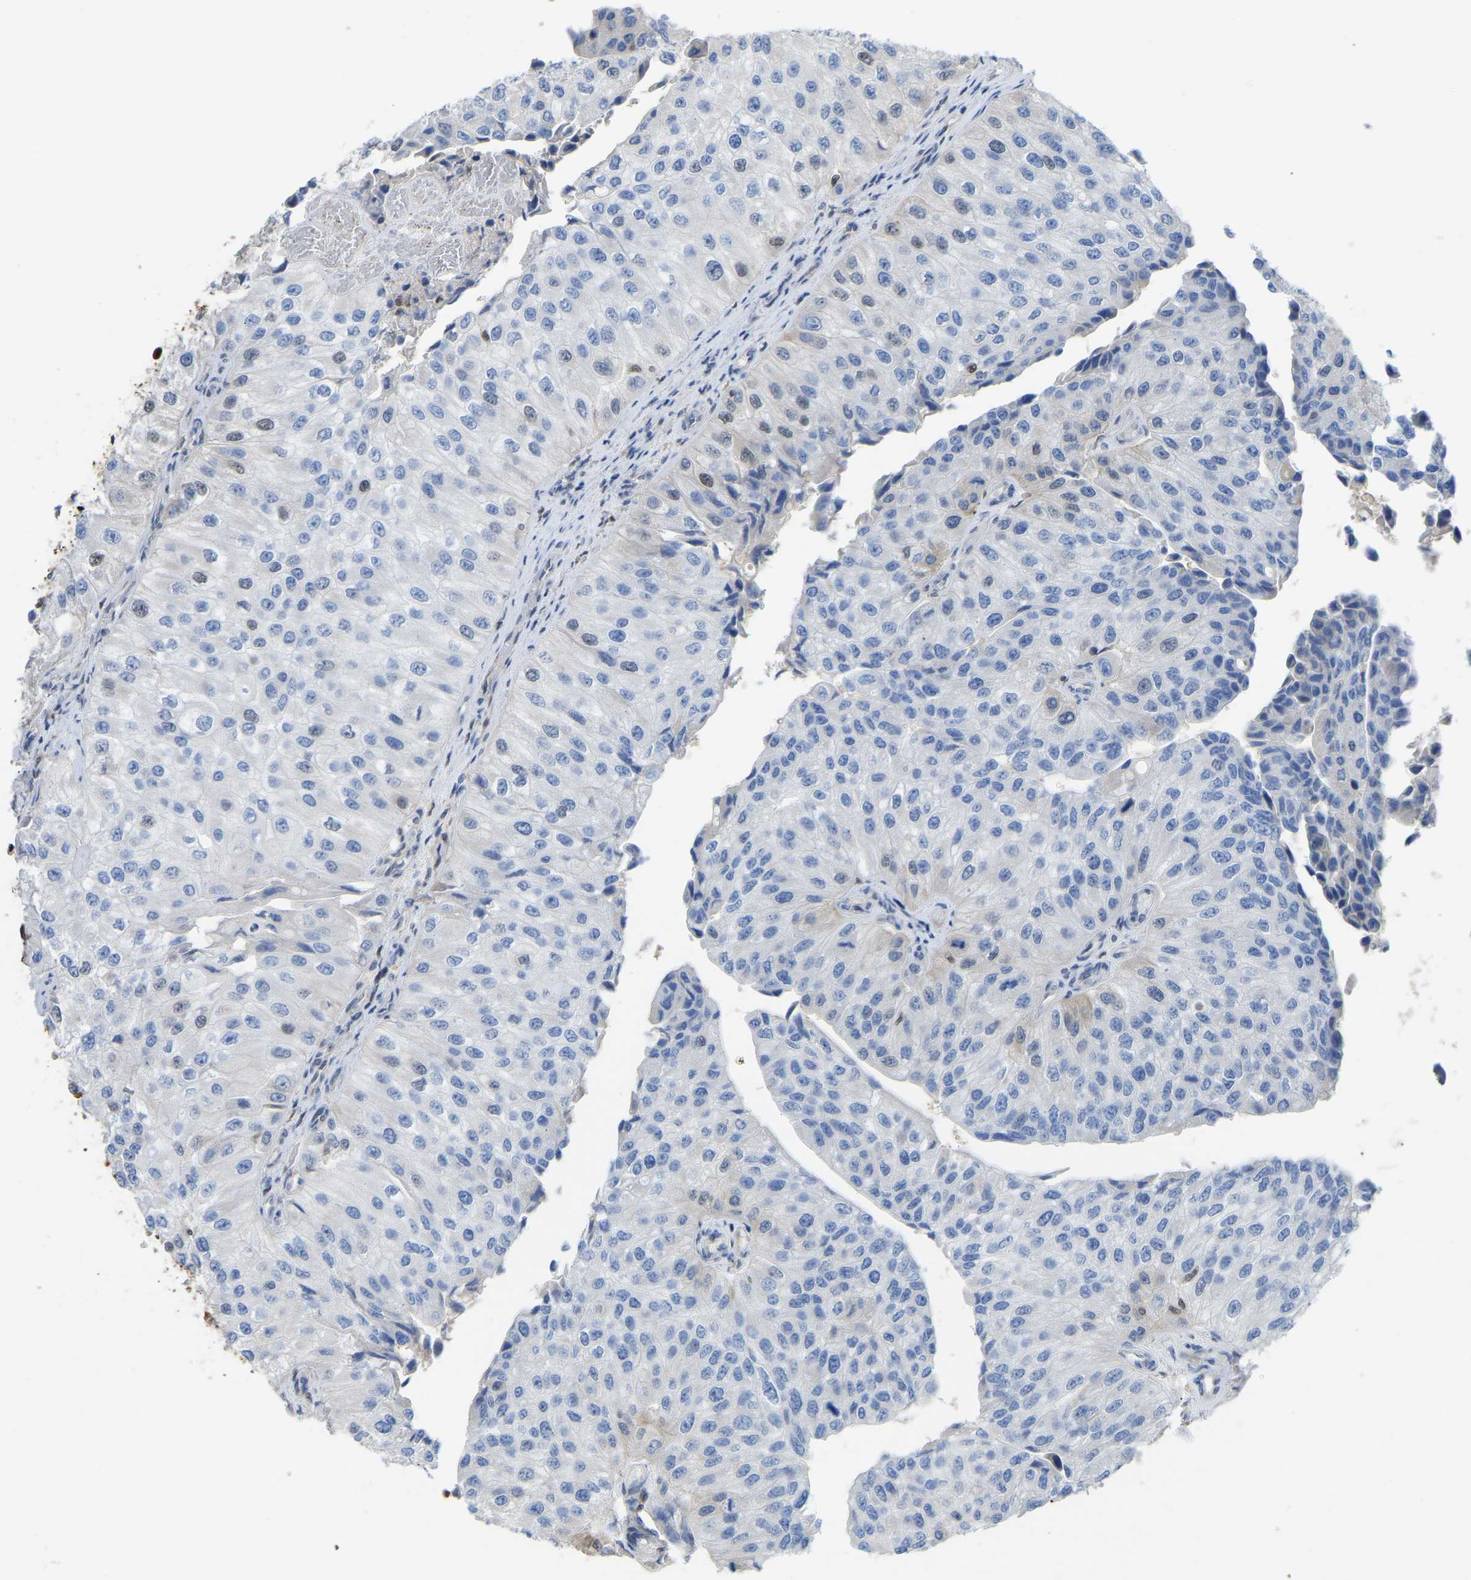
{"staining": {"intensity": "negative", "quantity": "none", "location": "none"}, "tissue": "urothelial cancer", "cell_type": "Tumor cells", "image_type": "cancer", "snomed": [{"axis": "morphology", "description": "Urothelial carcinoma, High grade"}, {"axis": "topography", "description": "Kidney"}, {"axis": "topography", "description": "Urinary bladder"}], "caption": "IHC of high-grade urothelial carcinoma demonstrates no staining in tumor cells.", "gene": "KLRG2", "patient": {"sex": "male", "age": 77}}